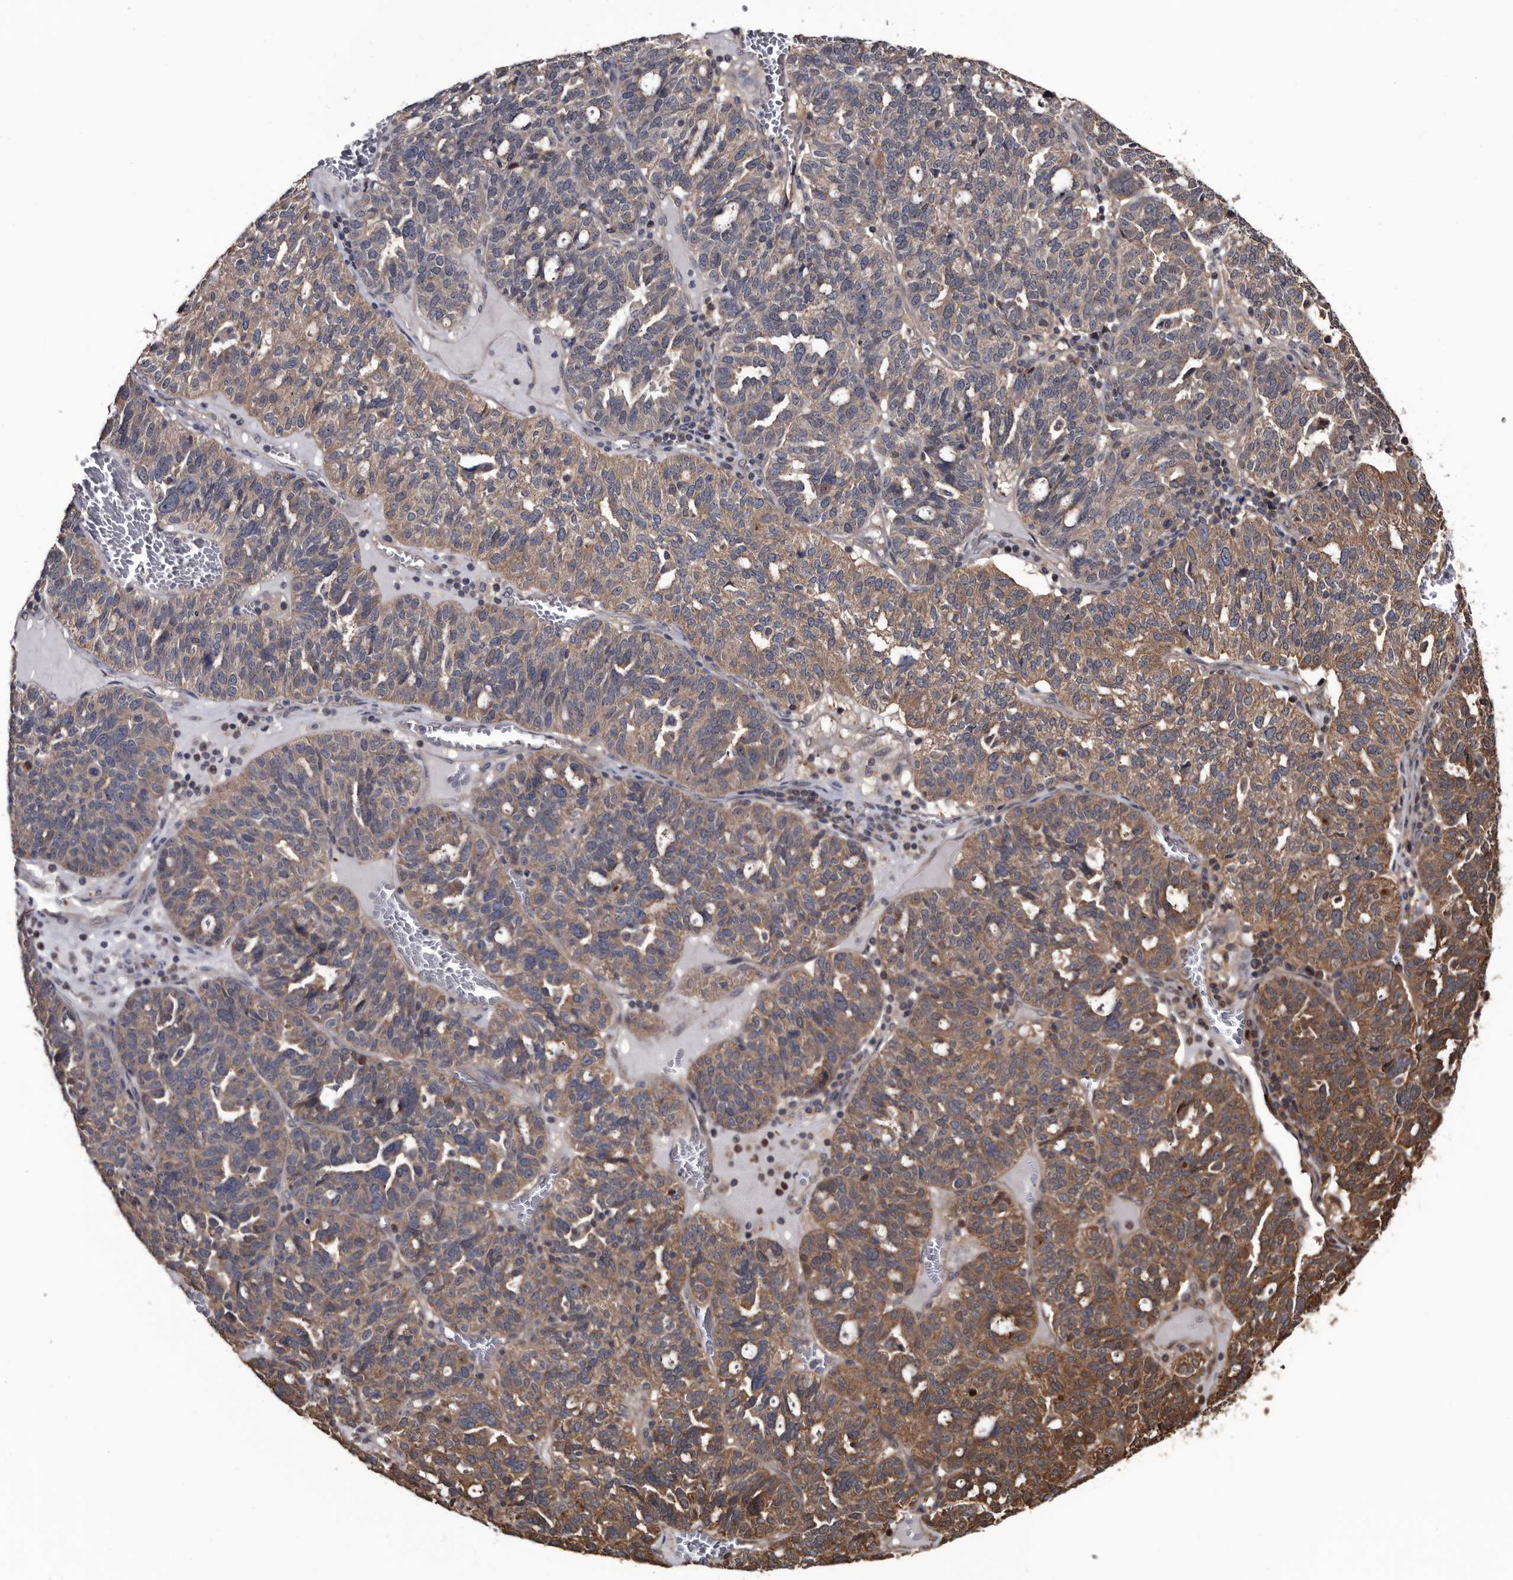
{"staining": {"intensity": "moderate", "quantity": "25%-75%", "location": "cytoplasmic/membranous"}, "tissue": "ovarian cancer", "cell_type": "Tumor cells", "image_type": "cancer", "snomed": [{"axis": "morphology", "description": "Cystadenocarcinoma, serous, NOS"}, {"axis": "topography", "description": "Ovary"}], "caption": "This micrograph displays immunohistochemistry (IHC) staining of ovarian serous cystadenocarcinoma, with medium moderate cytoplasmic/membranous positivity in approximately 25%-75% of tumor cells.", "gene": "TTI2", "patient": {"sex": "female", "age": 59}}